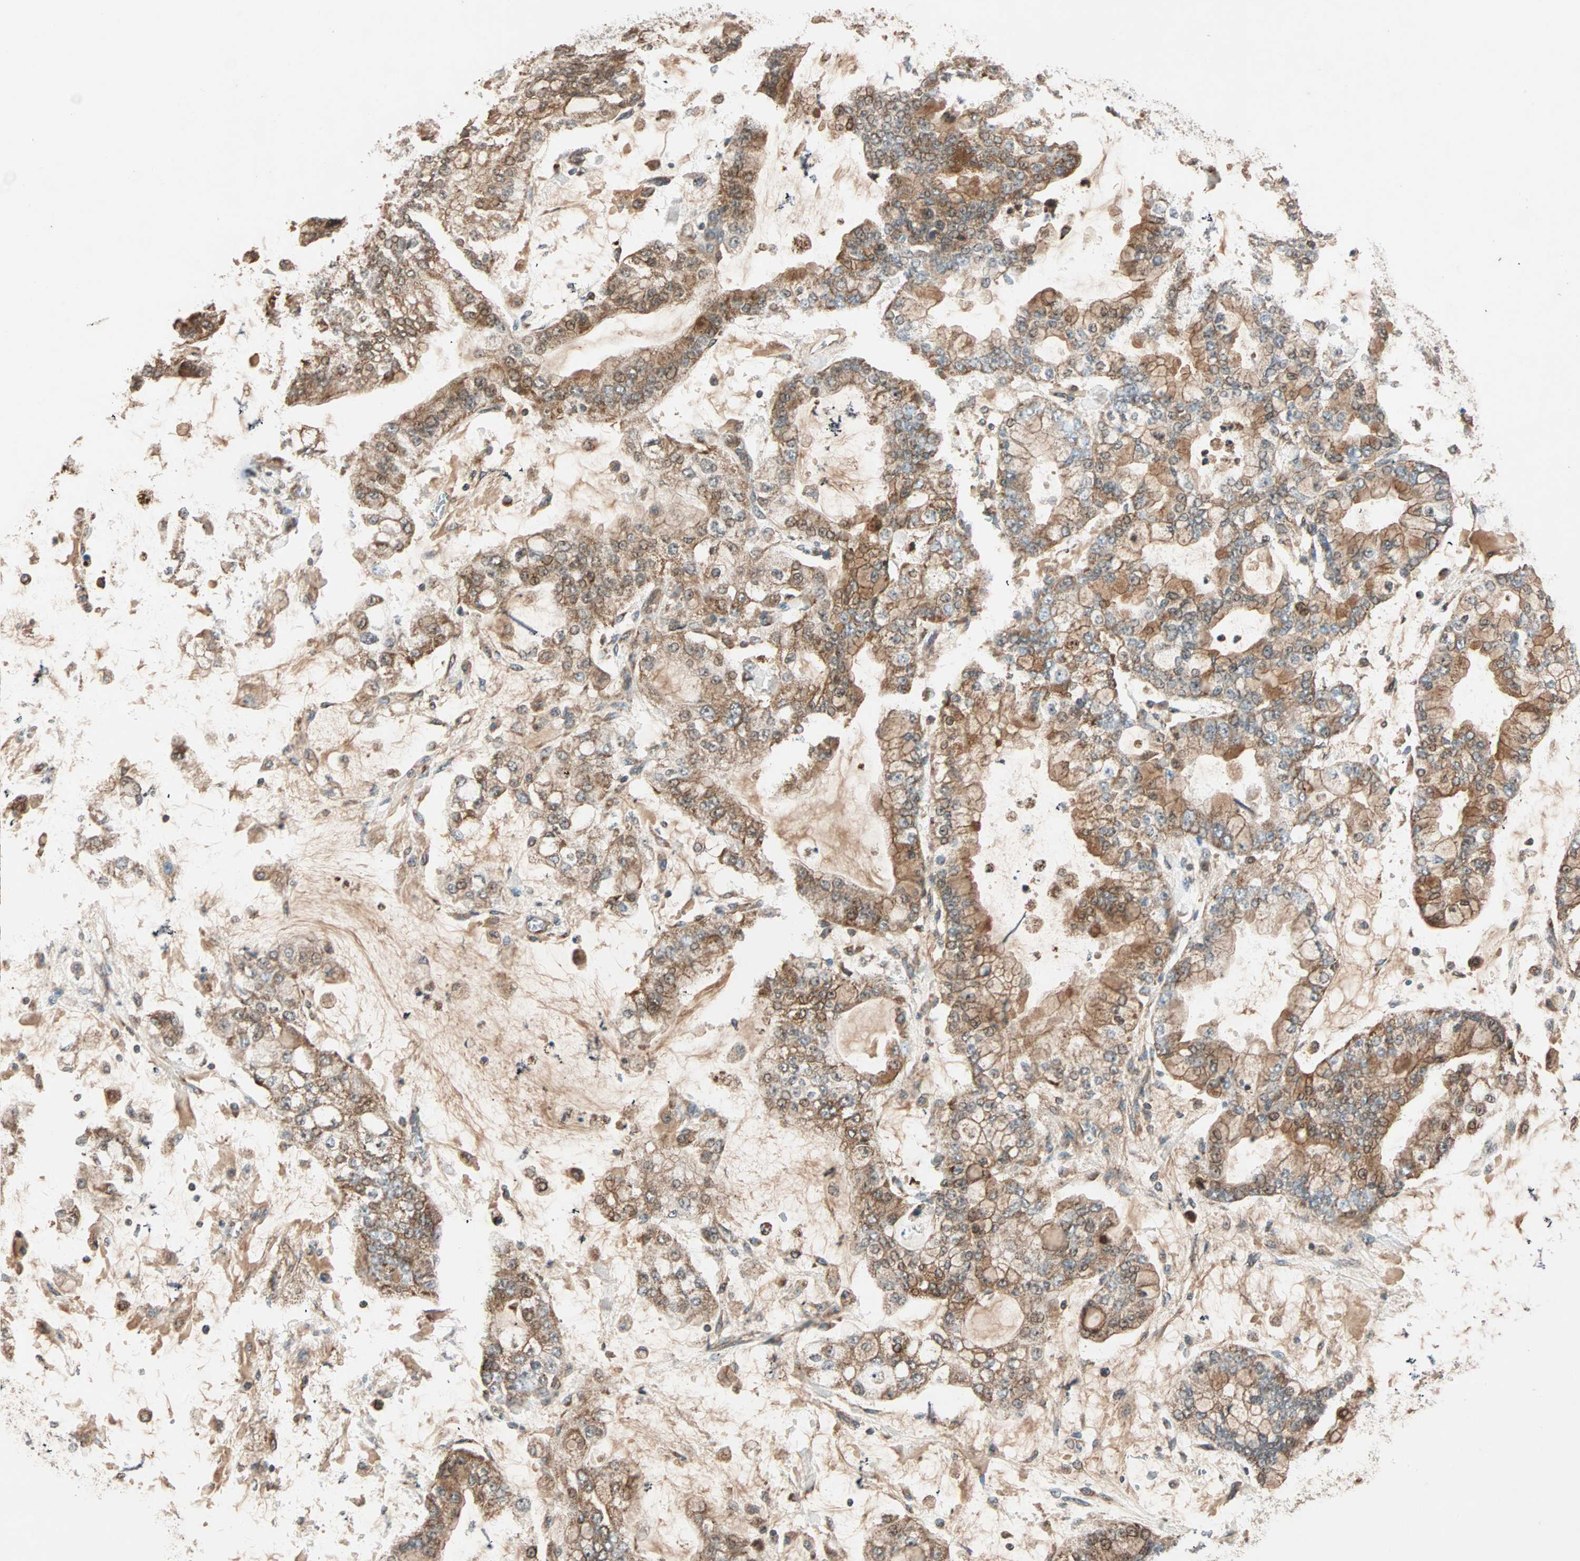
{"staining": {"intensity": "moderate", "quantity": ">75%", "location": "cytoplasmic/membranous"}, "tissue": "stomach cancer", "cell_type": "Tumor cells", "image_type": "cancer", "snomed": [{"axis": "morphology", "description": "Normal tissue, NOS"}, {"axis": "morphology", "description": "Adenocarcinoma, NOS"}, {"axis": "topography", "description": "Stomach, upper"}, {"axis": "topography", "description": "Stomach"}], "caption": "Moderate cytoplasmic/membranous positivity for a protein is seen in approximately >75% of tumor cells of stomach cancer using immunohistochemistry.", "gene": "MAPK1", "patient": {"sex": "male", "age": 76}}